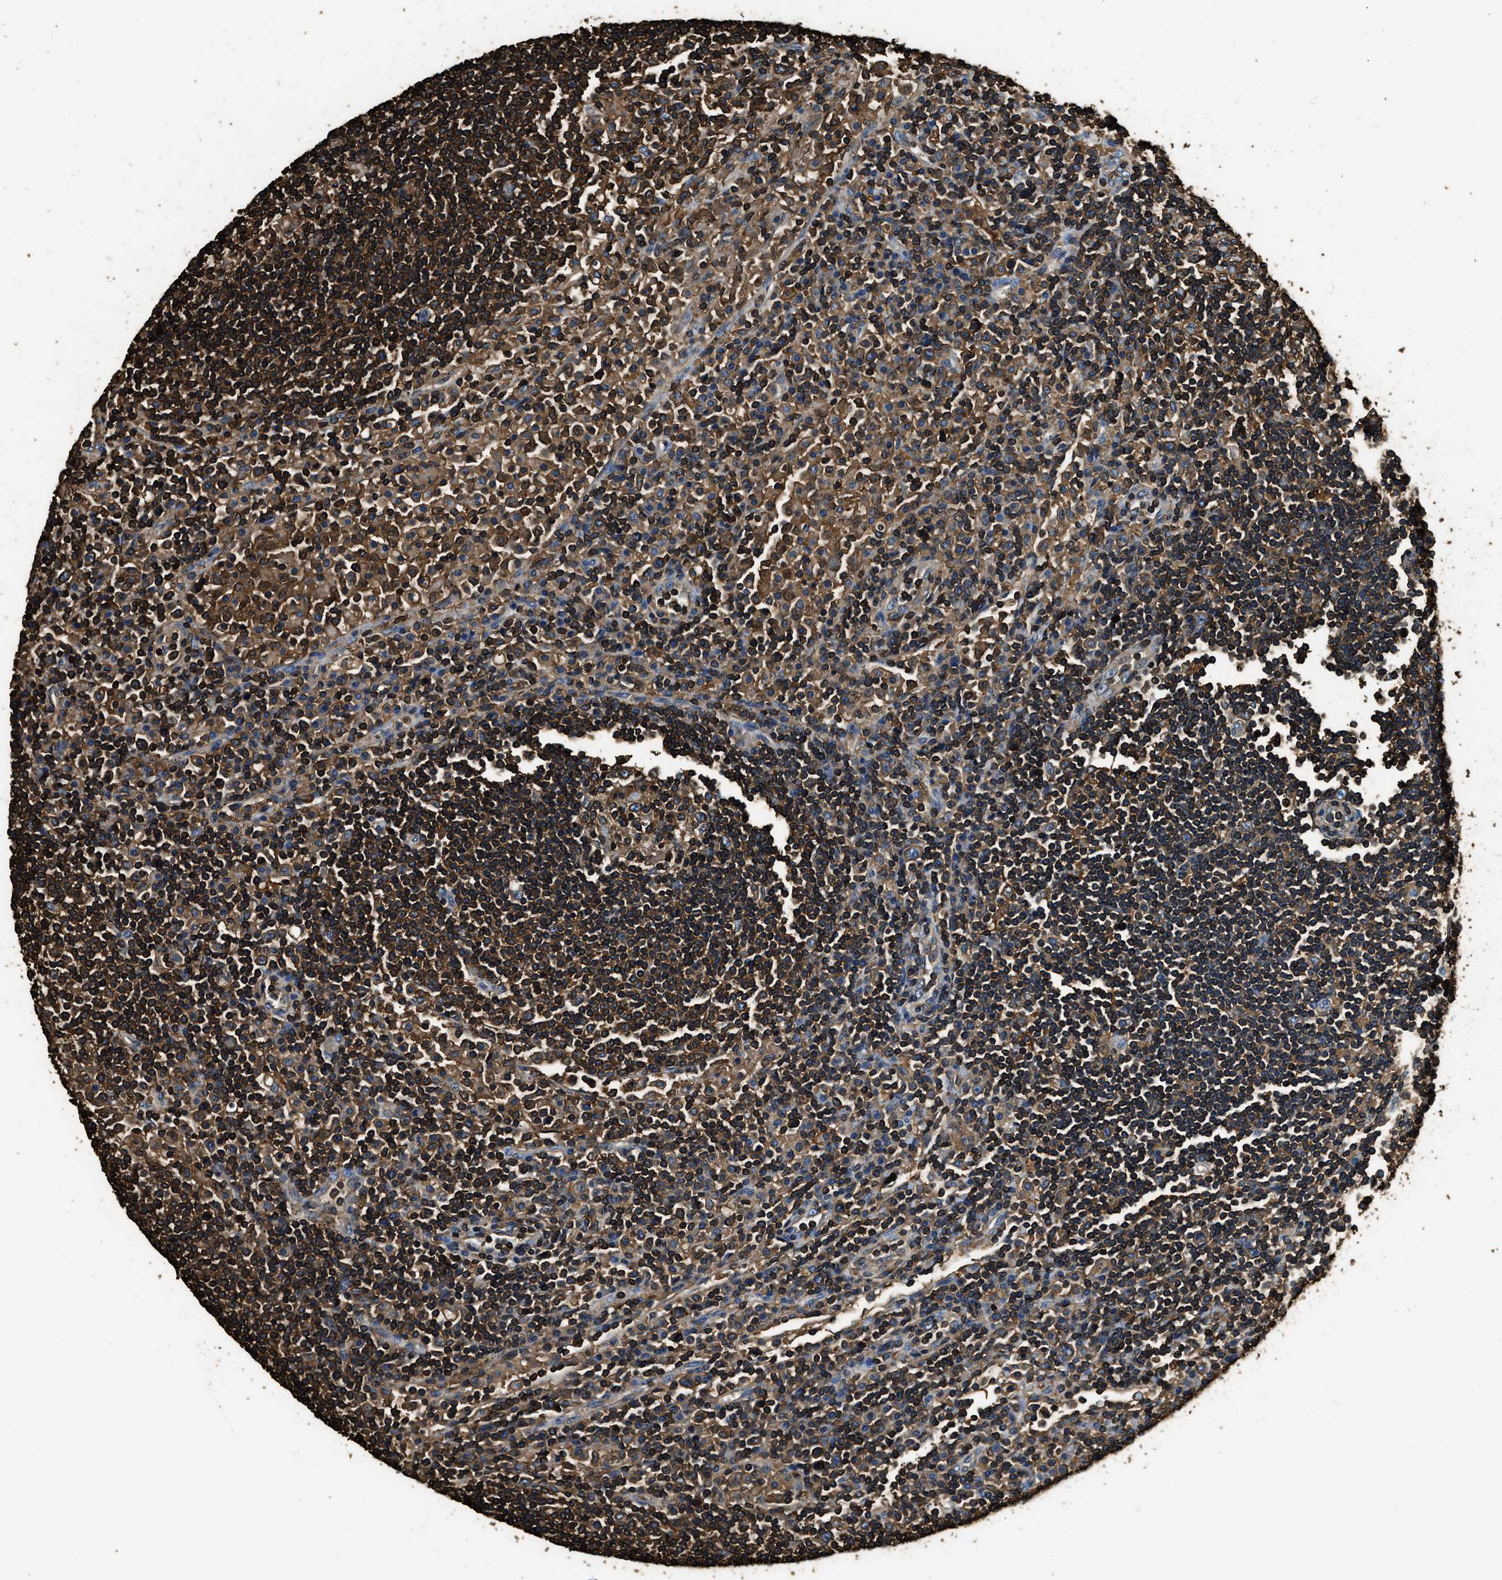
{"staining": {"intensity": "strong", "quantity": ">75%", "location": "cytoplasmic/membranous"}, "tissue": "lymph node", "cell_type": "Germinal center cells", "image_type": "normal", "snomed": [{"axis": "morphology", "description": "Normal tissue, NOS"}, {"axis": "topography", "description": "Lymph node"}], "caption": "This histopathology image reveals immunohistochemistry (IHC) staining of normal lymph node, with high strong cytoplasmic/membranous expression in approximately >75% of germinal center cells.", "gene": "ACCS", "patient": {"sex": "female", "age": 53}}